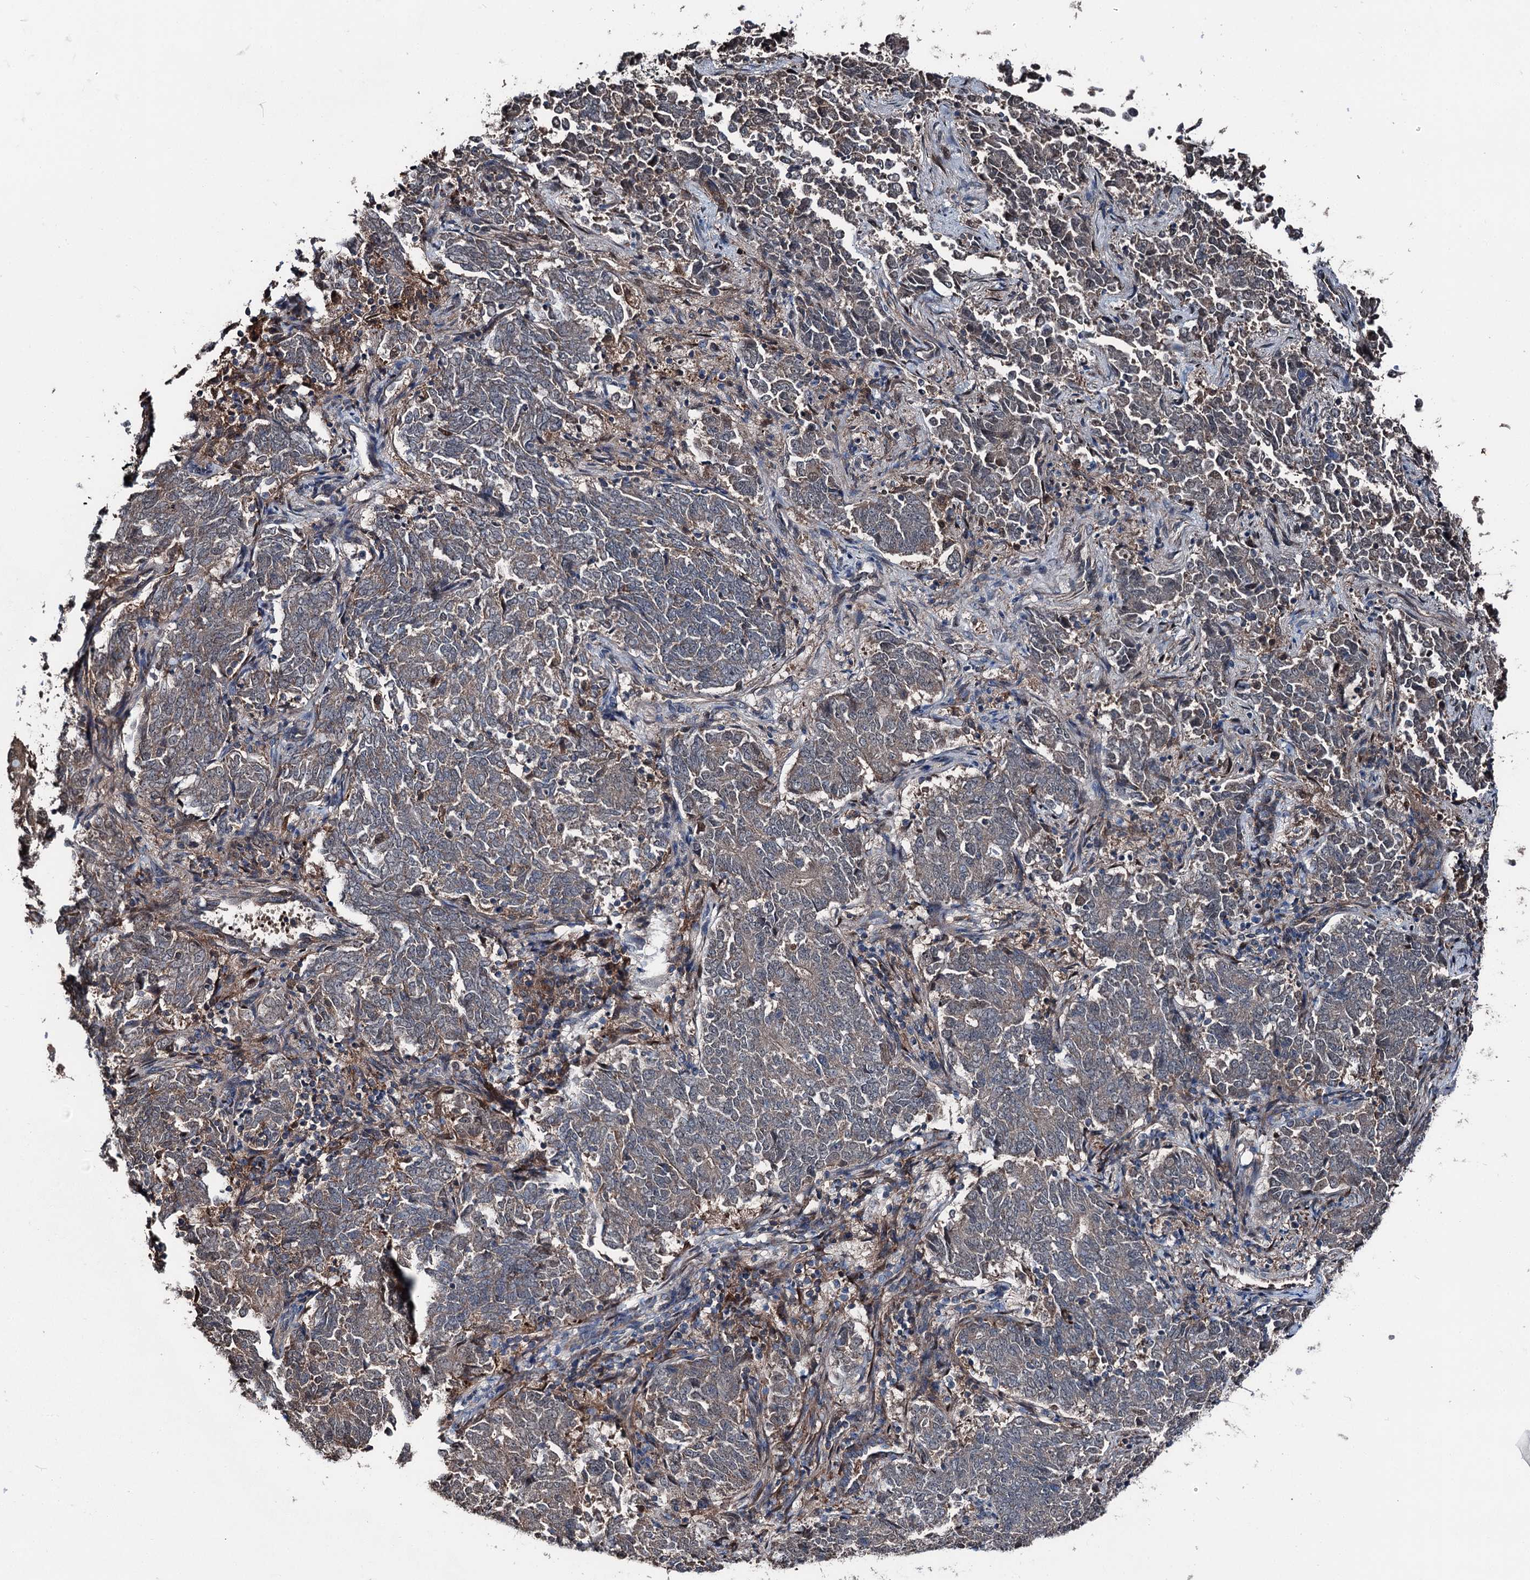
{"staining": {"intensity": "weak", "quantity": "25%-75%", "location": "cytoplasmic/membranous"}, "tissue": "endometrial cancer", "cell_type": "Tumor cells", "image_type": "cancer", "snomed": [{"axis": "morphology", "description": "Adenocarcinoma, NOS"}, {"axis": "topography", "description": "Endometrium"}], "caption": "Endometrial cancer stained with a protein marker displays weak staining in tumor cells.", "gene": "PSMD13", "patient": {"sex": "female", "age": 80}}